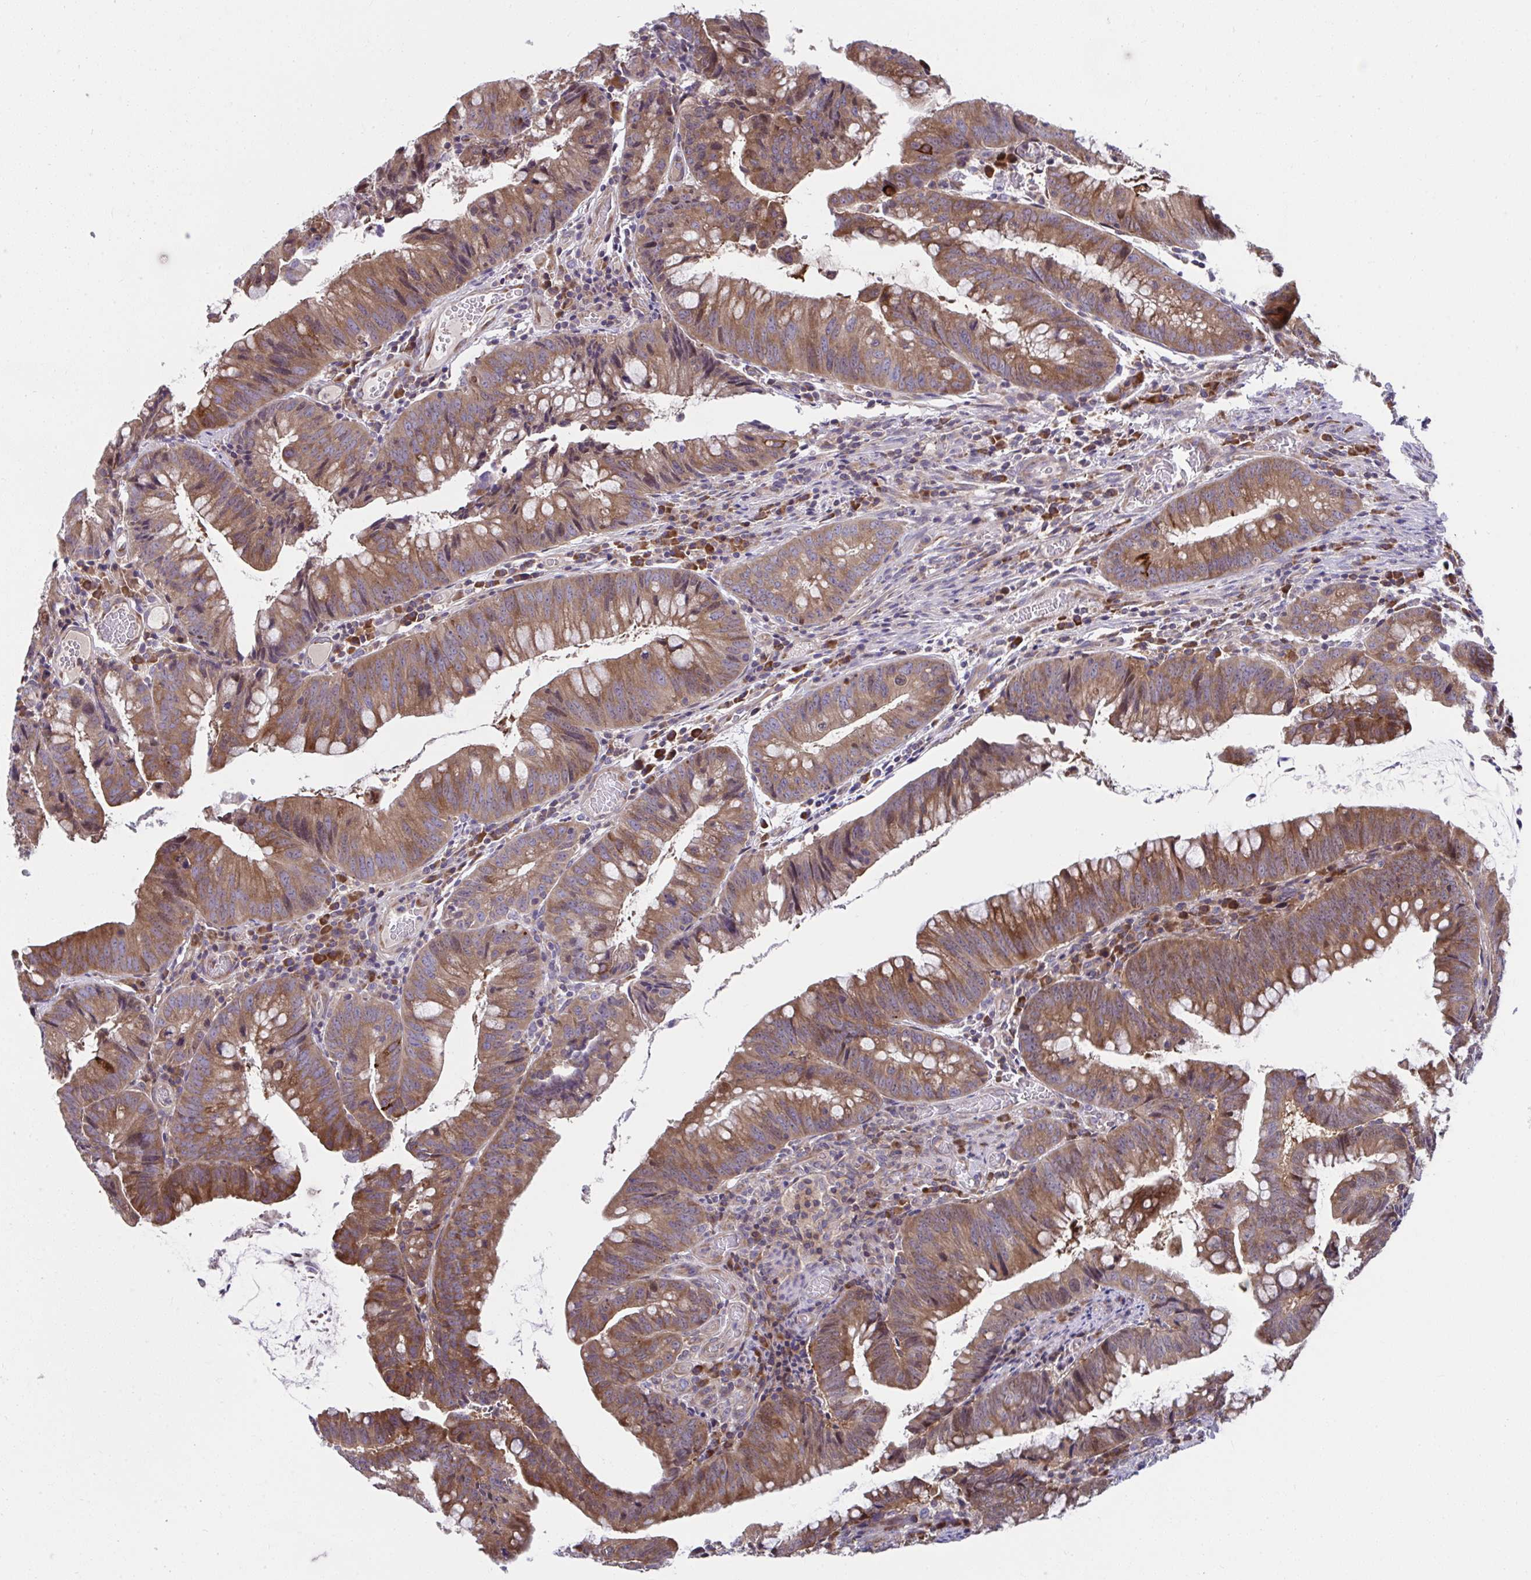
{"staining": {"intensity": "moderate", "quantity": ">75%", "location": "cytoplasmic/membranous"}, "tissue": "colorectal cancer", "cell_type": "Tumor cells", "image_type": "cancer", "snomed": [{"axis": "morphology", "description": "Adenocarcinoma, NOS"}, {"axis": "topography", "description": "Colon"}], "caption": "Human adenocarcinoma (colorectal) stained for a protein (brown) exhibits moderate cytoplasmic/membranous positive positivity in approximately >75% of tumor cells.", "gene": "PCDHB7", "patient": {"sex": "male", "age": 62}}